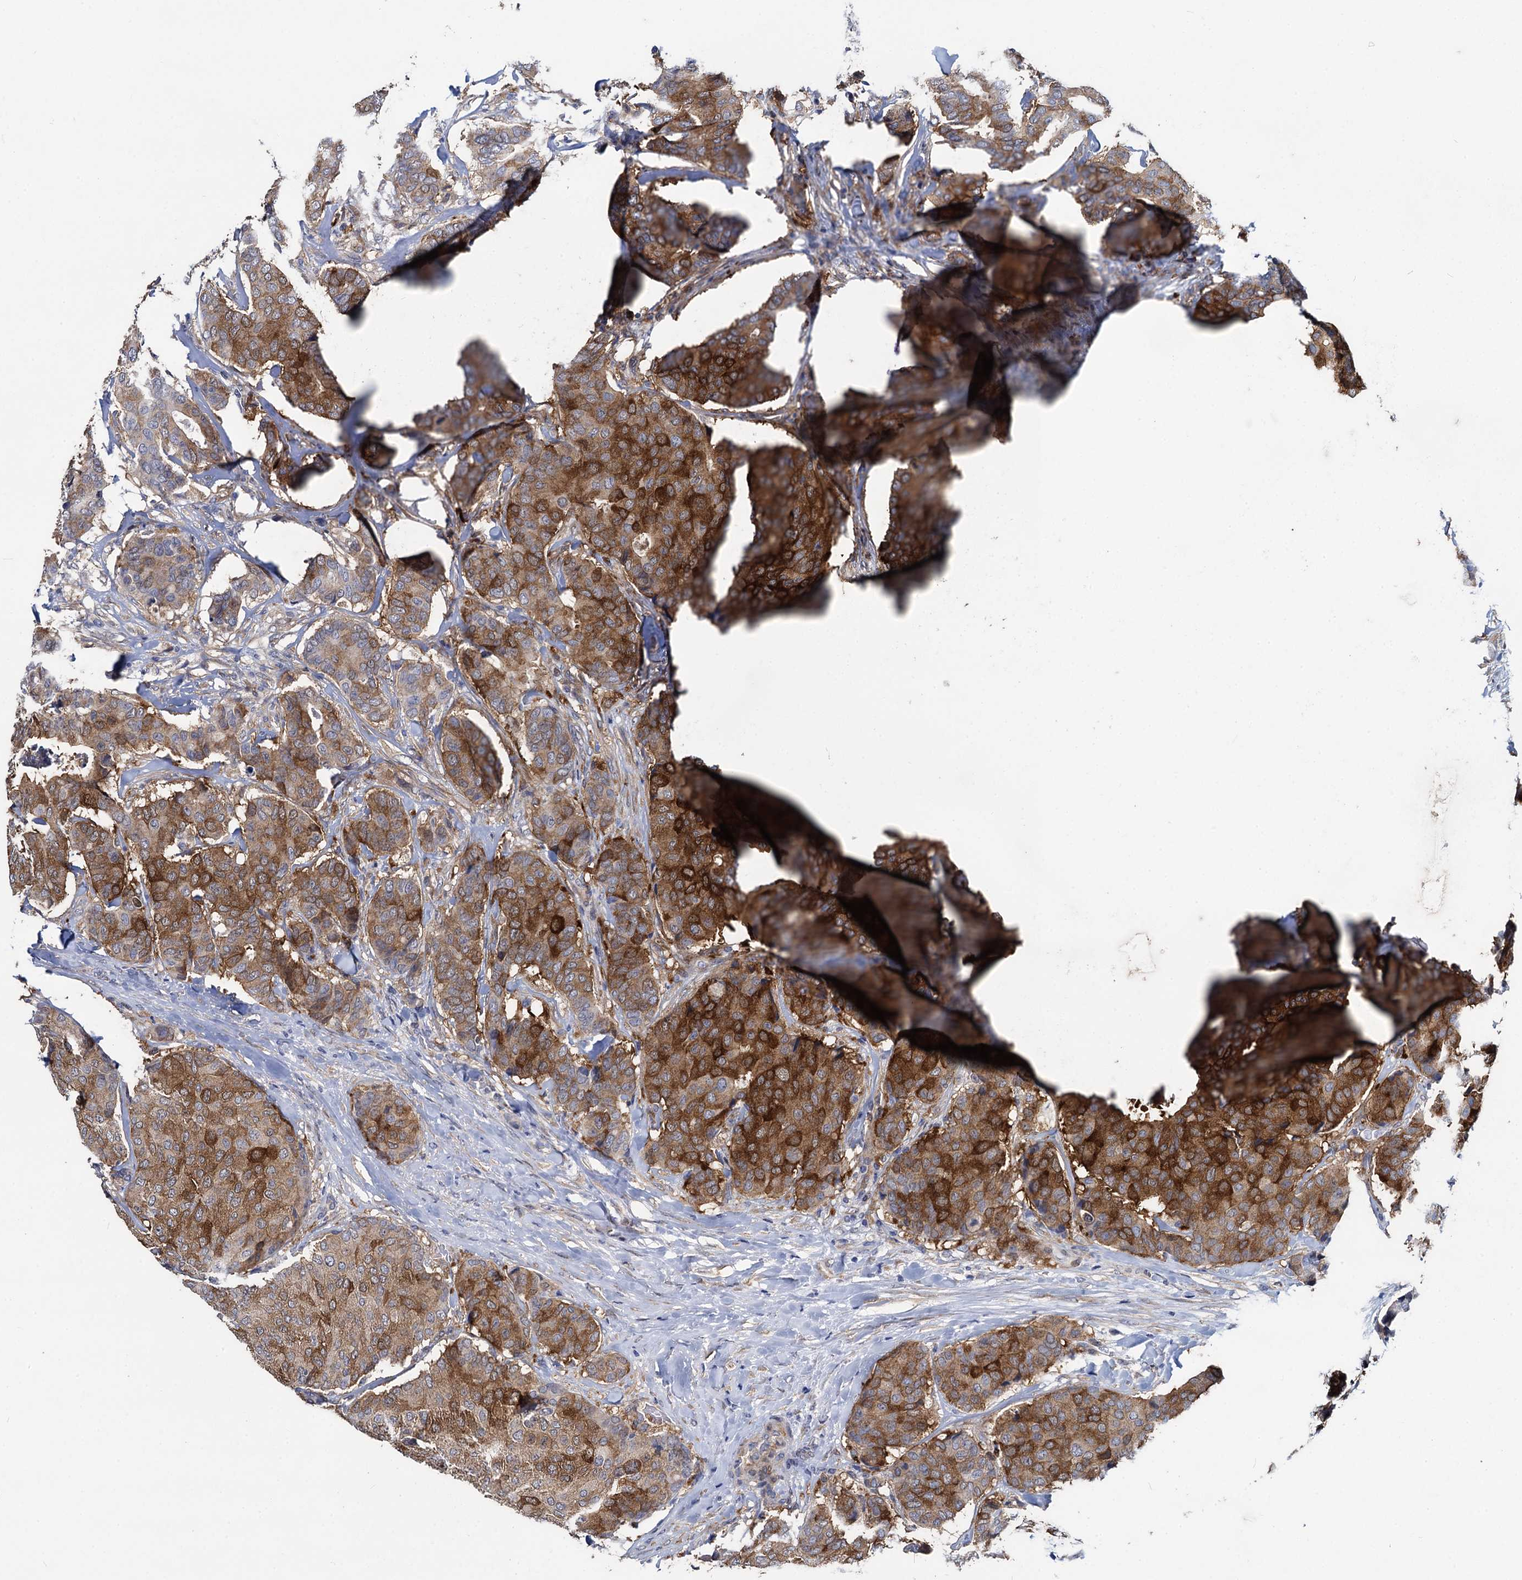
{"staining": {"intensity": "moderate", "quantity": ">75%", "location": "cytoplasmic/membranous"}, "tissue": "breast cancer", "cell_type": "Tumor cells", "image_type": "cancer", "snomed": [{"axis": "morphology", "description": "Duct carcinoma"}, {"axis": "topography", "description": "Breast"}], "caption": "An IHC photomicrograph of tumor tissue is shown. Protein staining in brown labels moderate cytoplasmic/membranous positivity in breast cancer within tumor cells. (DAB = brown stain, brightfield microscopy at high magnification).", "gene": "GSTM3", "patient": {"sex": "female", "age": 75}}